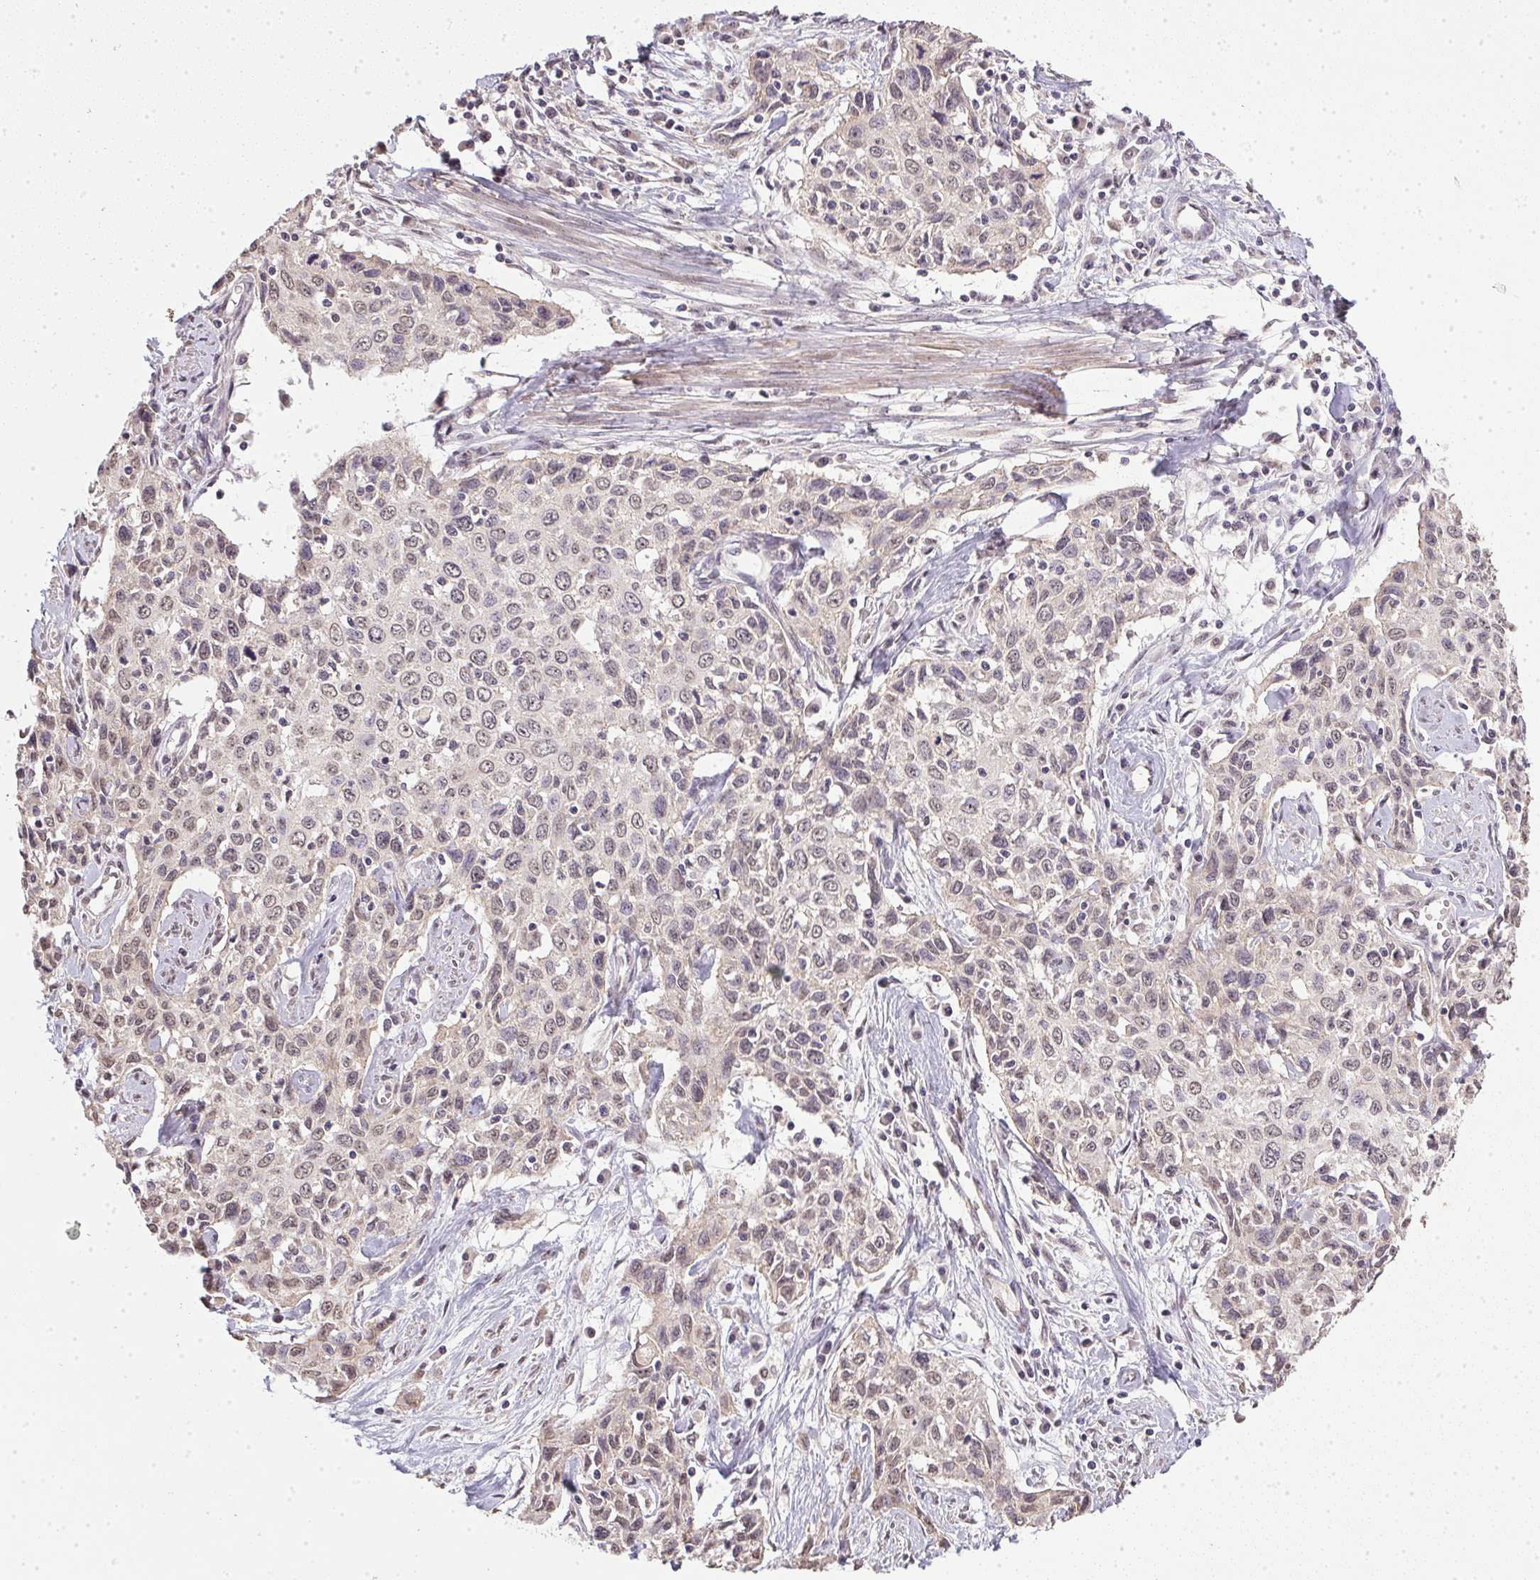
{"staining": {"intensity": "weak", "quantity": "25%-75%", "location": "nuclear"}, "tissue": "cervical cancer", "cell_type": "Tumor cells", "image_type": "cancer", "snomed": [{"axis": "morphology", "description": "Squamous cell carcinoma, NOS"}, {"axis": "topography", "description": "Cervix"}], "caption": "Immunohistochemical staining of human squamous cell carcinoma (cervical) reveals low levels of weak nuclear protein staining in about 25%-75% of tumor cells.", "gene": "PPP4R4", "patient": {"sex": "female", "age": 38}}